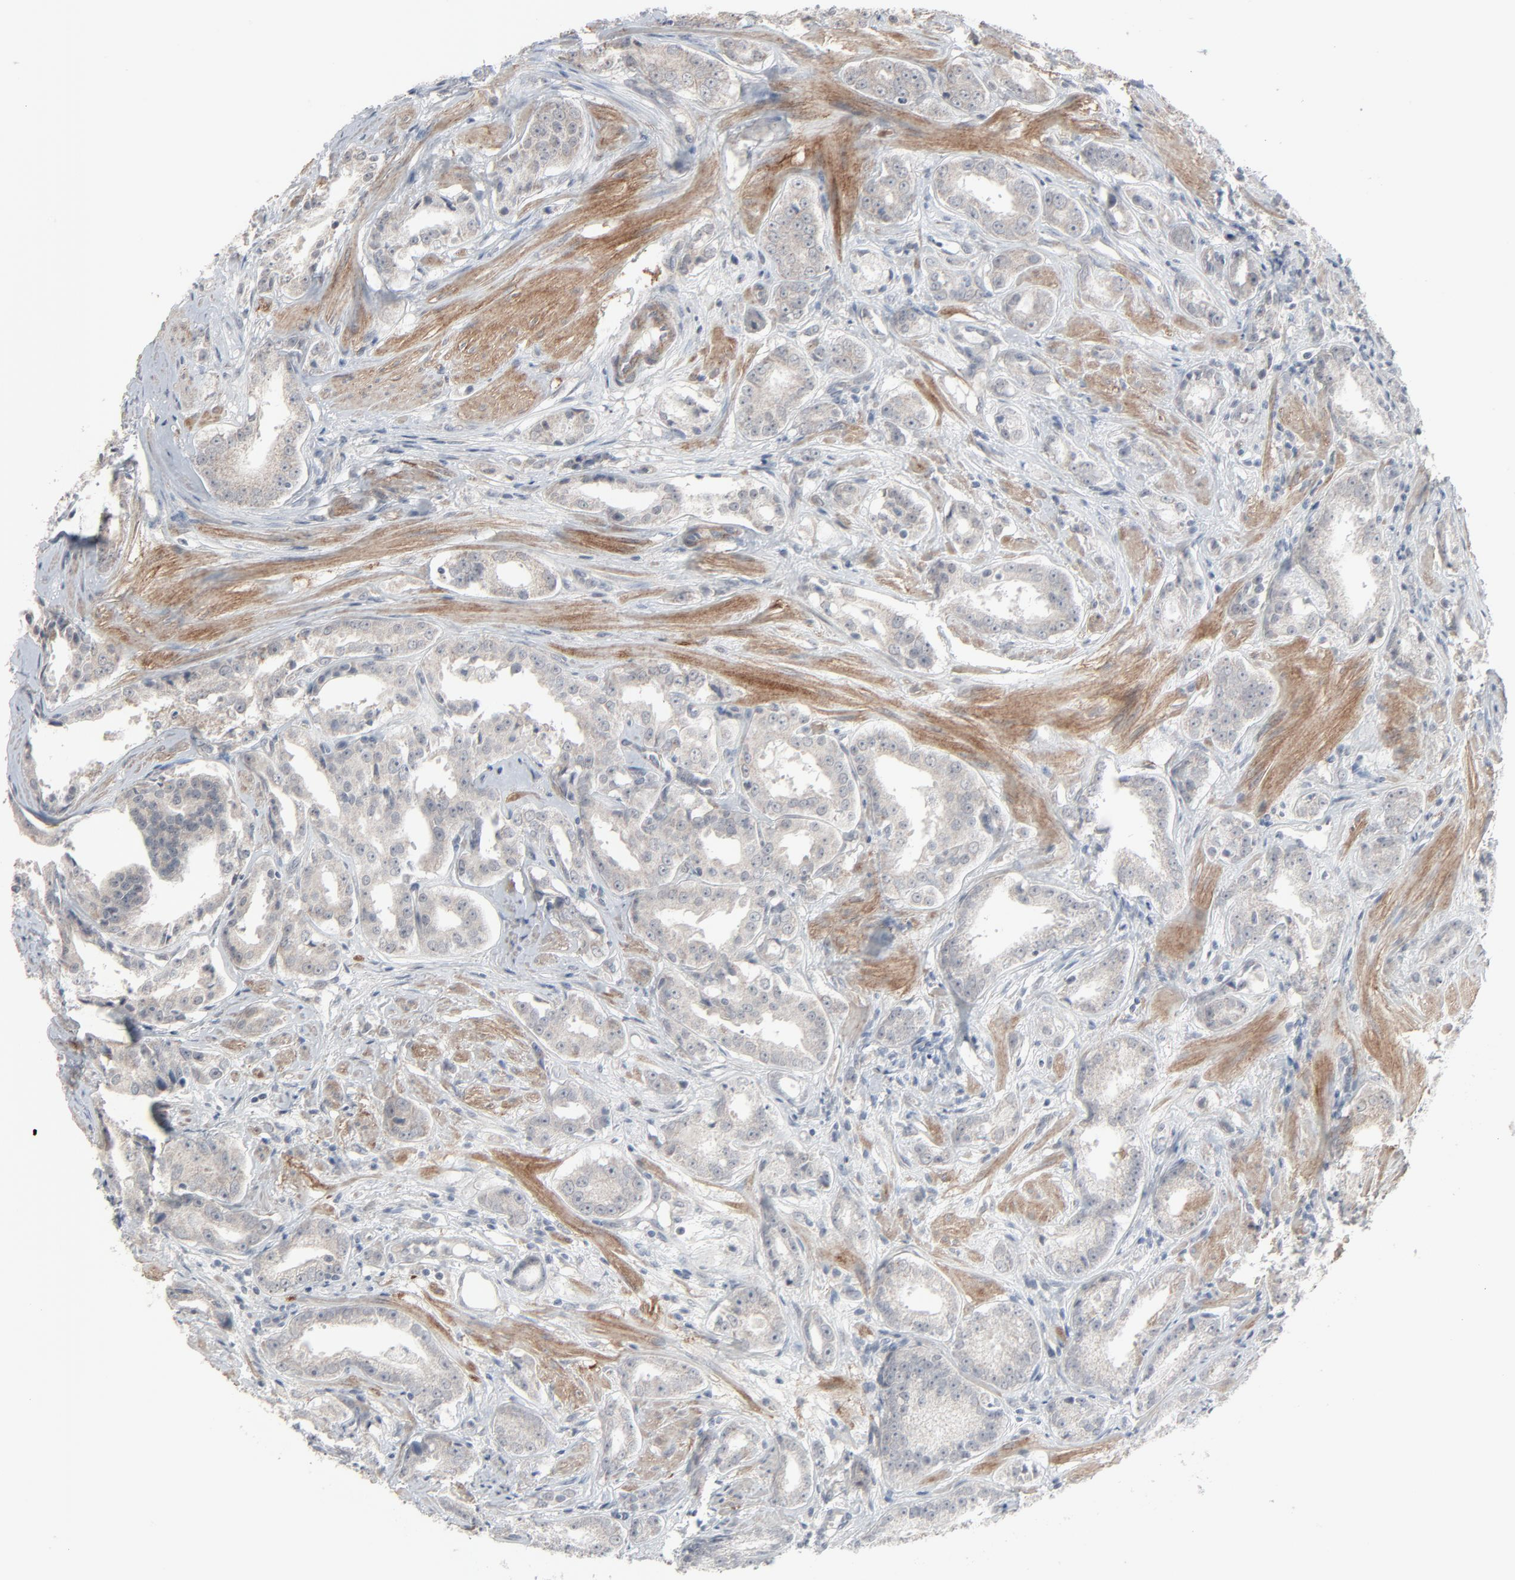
{"staining": {"intensity": "weak", "quantity": ">75%", "location": "cytoplasmic/membranous"}, "tissue": "prostate cancer", "cell_type": "Tumor cells", "image_type": "cancer", "snomed": [{"axis": "morphology", "description": "Adenocarcinoma, Medium grade"}, {"axis": "topography", "description": "Prostate"}], "caption": "Prostate medium-grade adenocarcinoma stained with immunohistochemistry (IHC) exhibits weak cytoplasmic/membranous expression in approximately >75% of tumor cells.", "gene": "NEUROD1", "patient": {"sex": "male", "age": 53}}